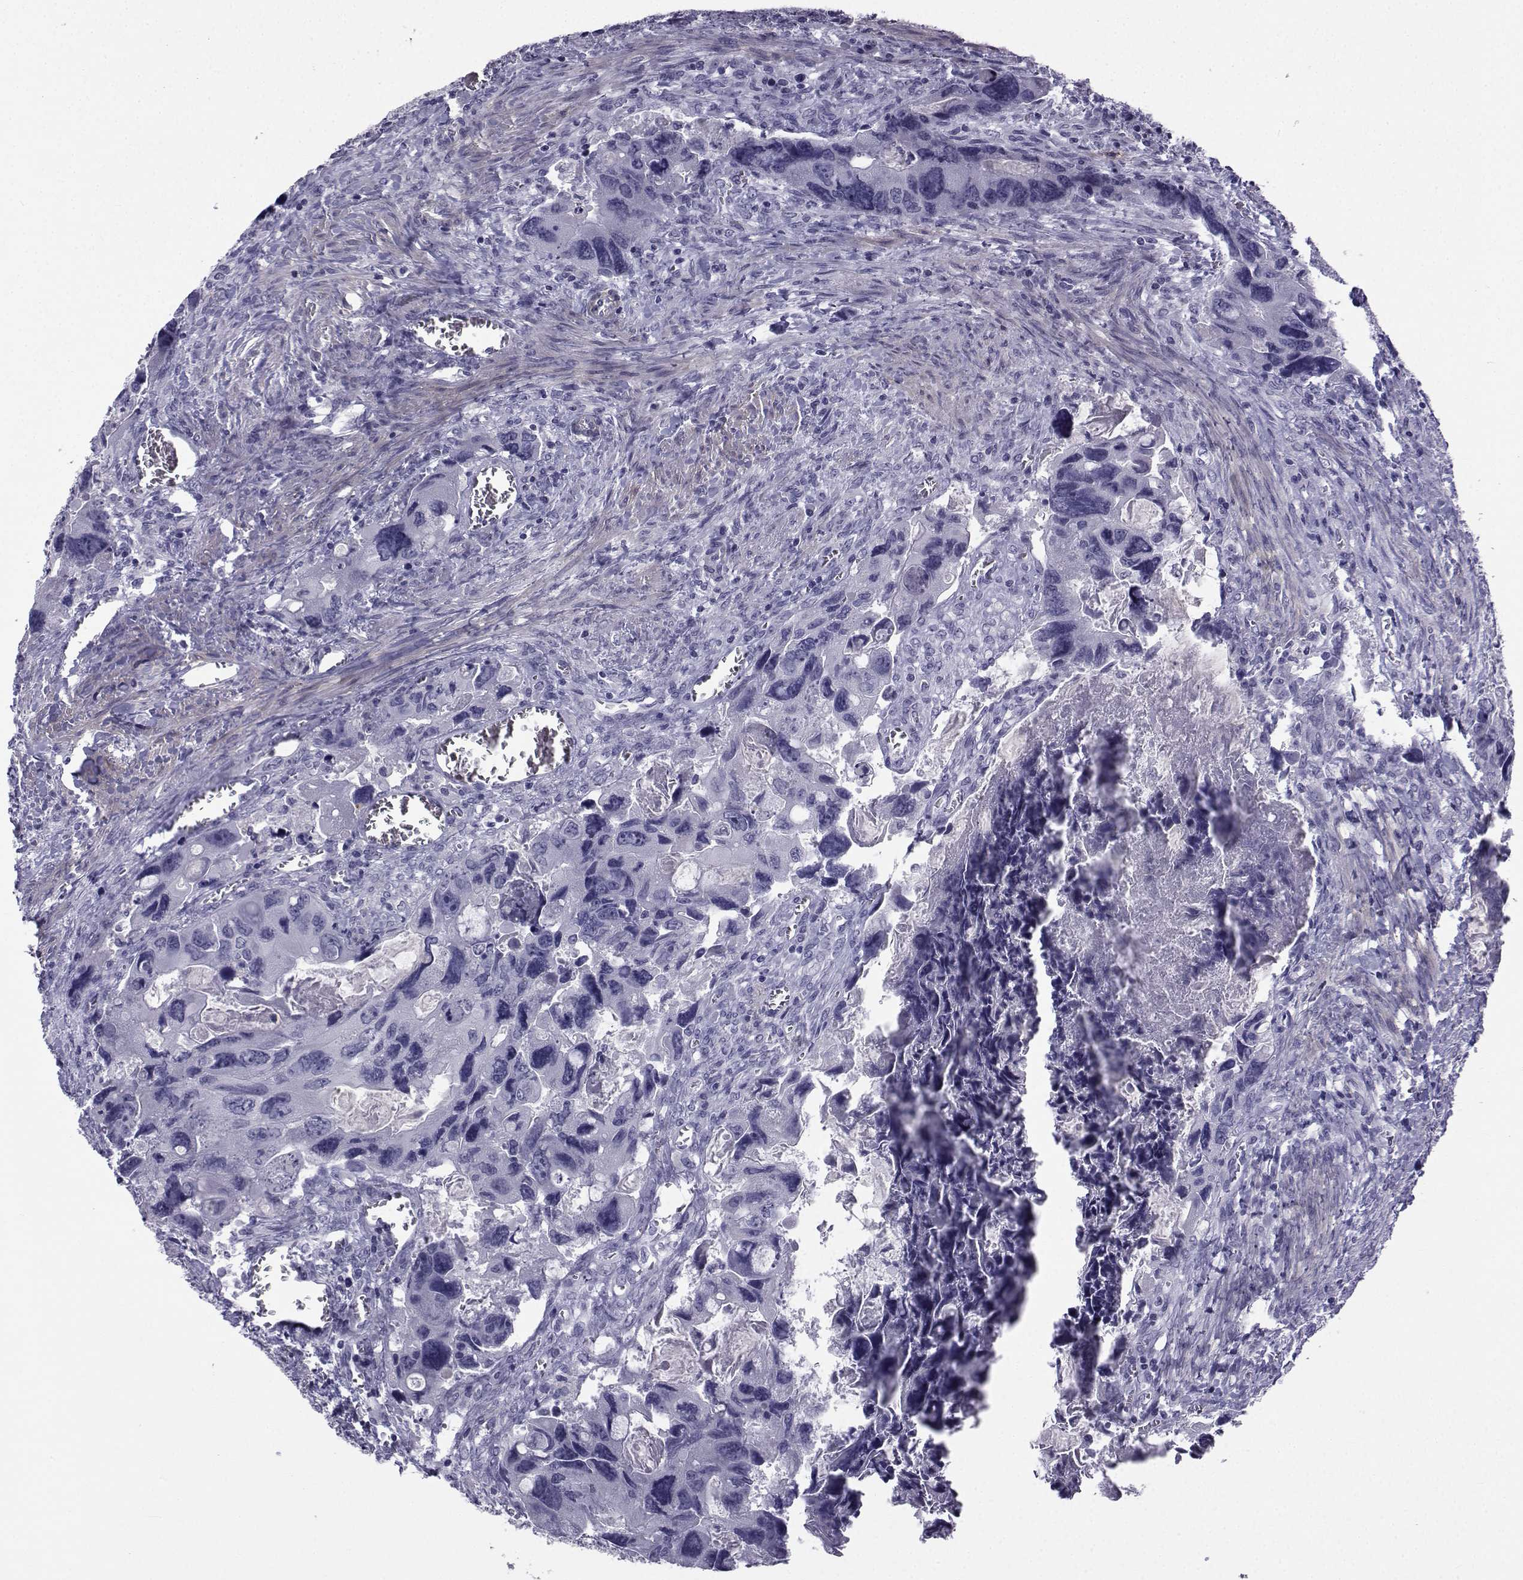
{"staining": {"intensity": "negative", "quantity": "none", "location": "none"}, "tissue": "colorectal cancer", "cell_type": "Tumor cells", "image_type": "cancer", "snomed": [{"axis": "morphology", "description": "Adenocarcinoma, NOS"}, {"axis": "topography", "description": "Rectum"}], "caption": "Tumor cells show no significant protein positivity in colorectal adenocarcinoma.", "gene": "SPANXD", "patient": {"sex": "male", "age": 62}}